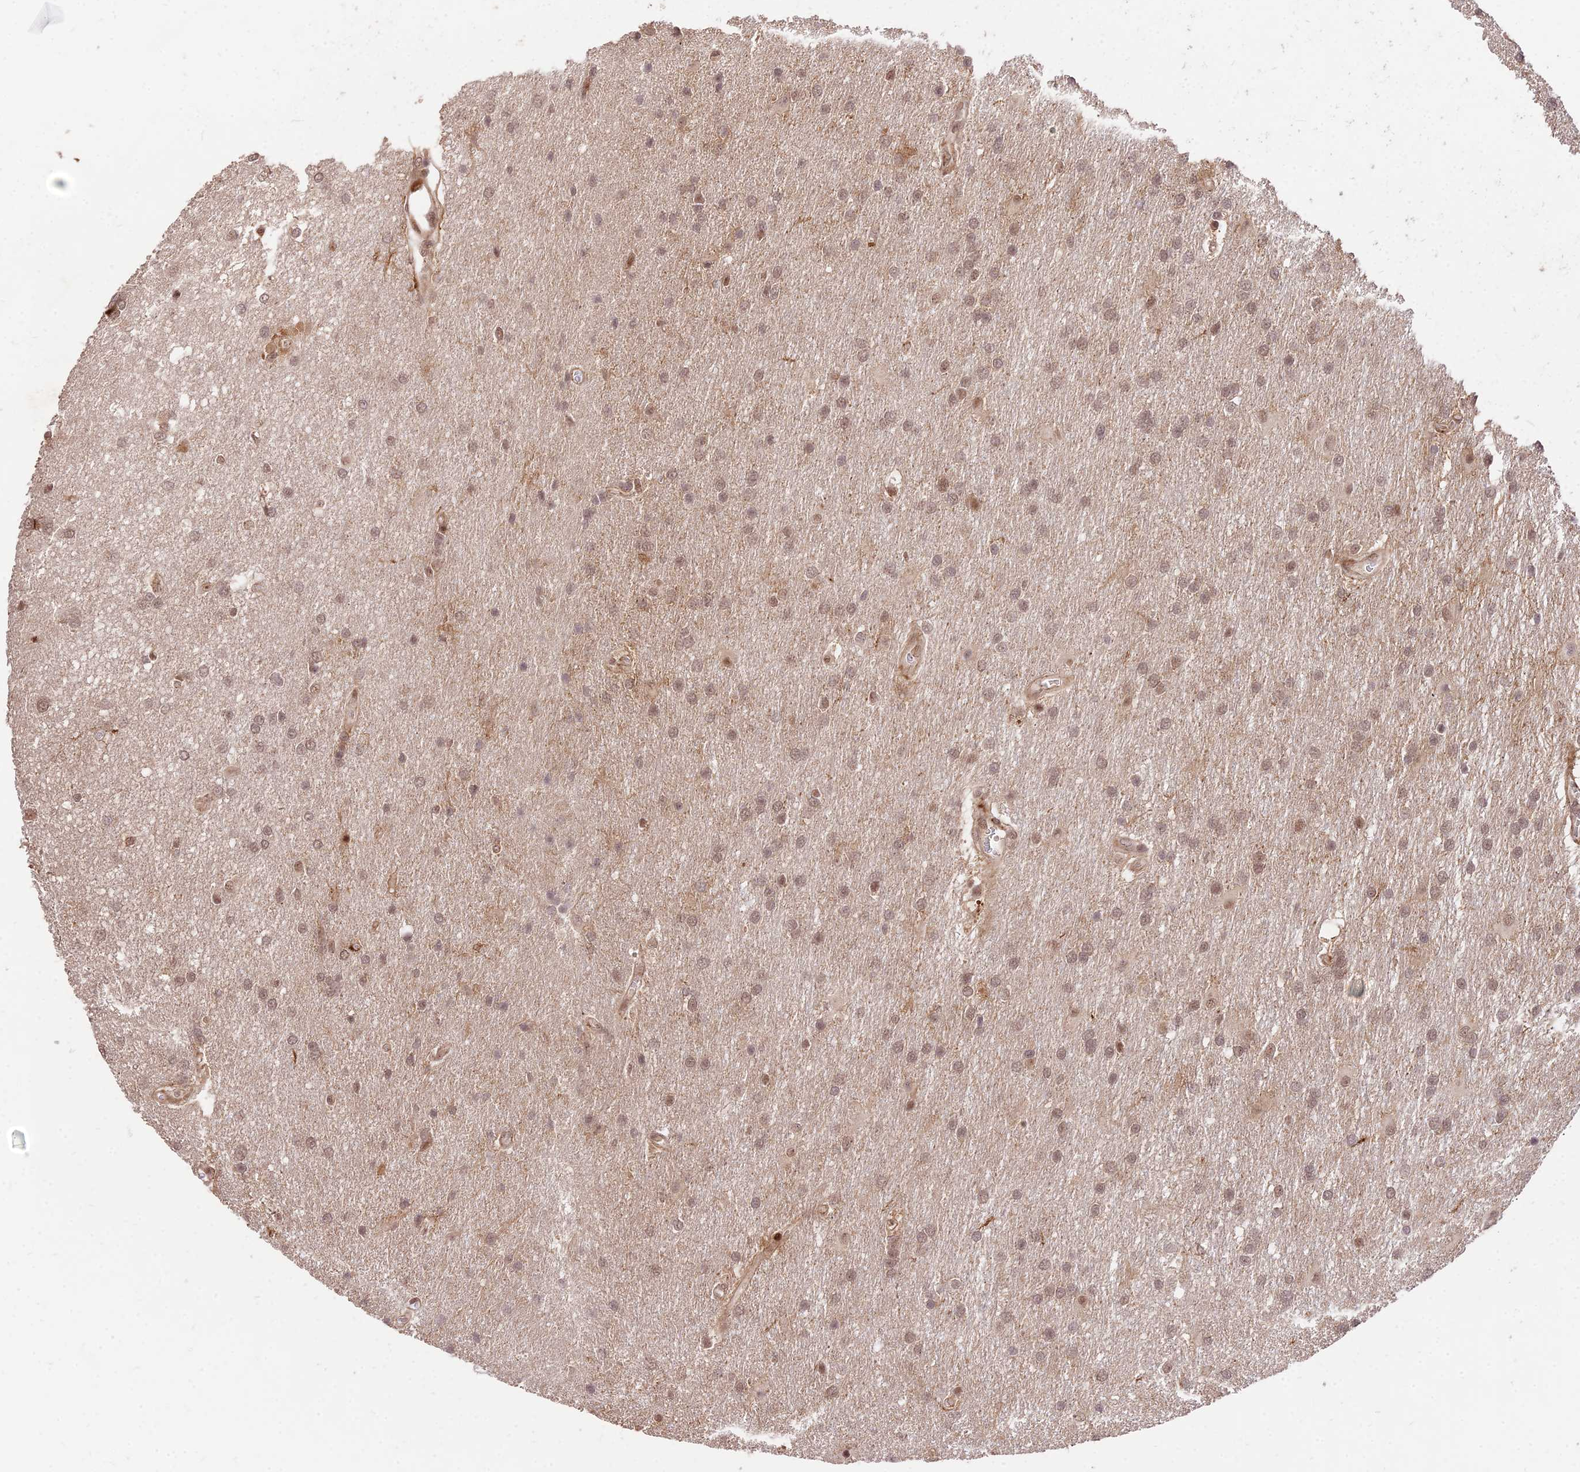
{"staining": {"intensity": "moderate", "quantity": ">75%", "location": "cytoplasmic/membranous,nuclear"}, "tissue": "glioma", "cell_type": "Tumor cells", "image_type": "cancer", "snomed": [{"axis": "morphology", "description": "Glioma, malignant, Low grade"}, {"axis": "topography", "description": "Brain"}], "caption": "Protein staining of malignant low-grade glioma tissue demonstrates moderate cytoplasmic/membranous and nuclear positivity in about >75% of tumor cells. Immunohistochemistry (ihc) stains the protein in brown and the nuclei are stained blue.", "gene": "ZNF85", "patient": {"sex": "male", "age": 66}}